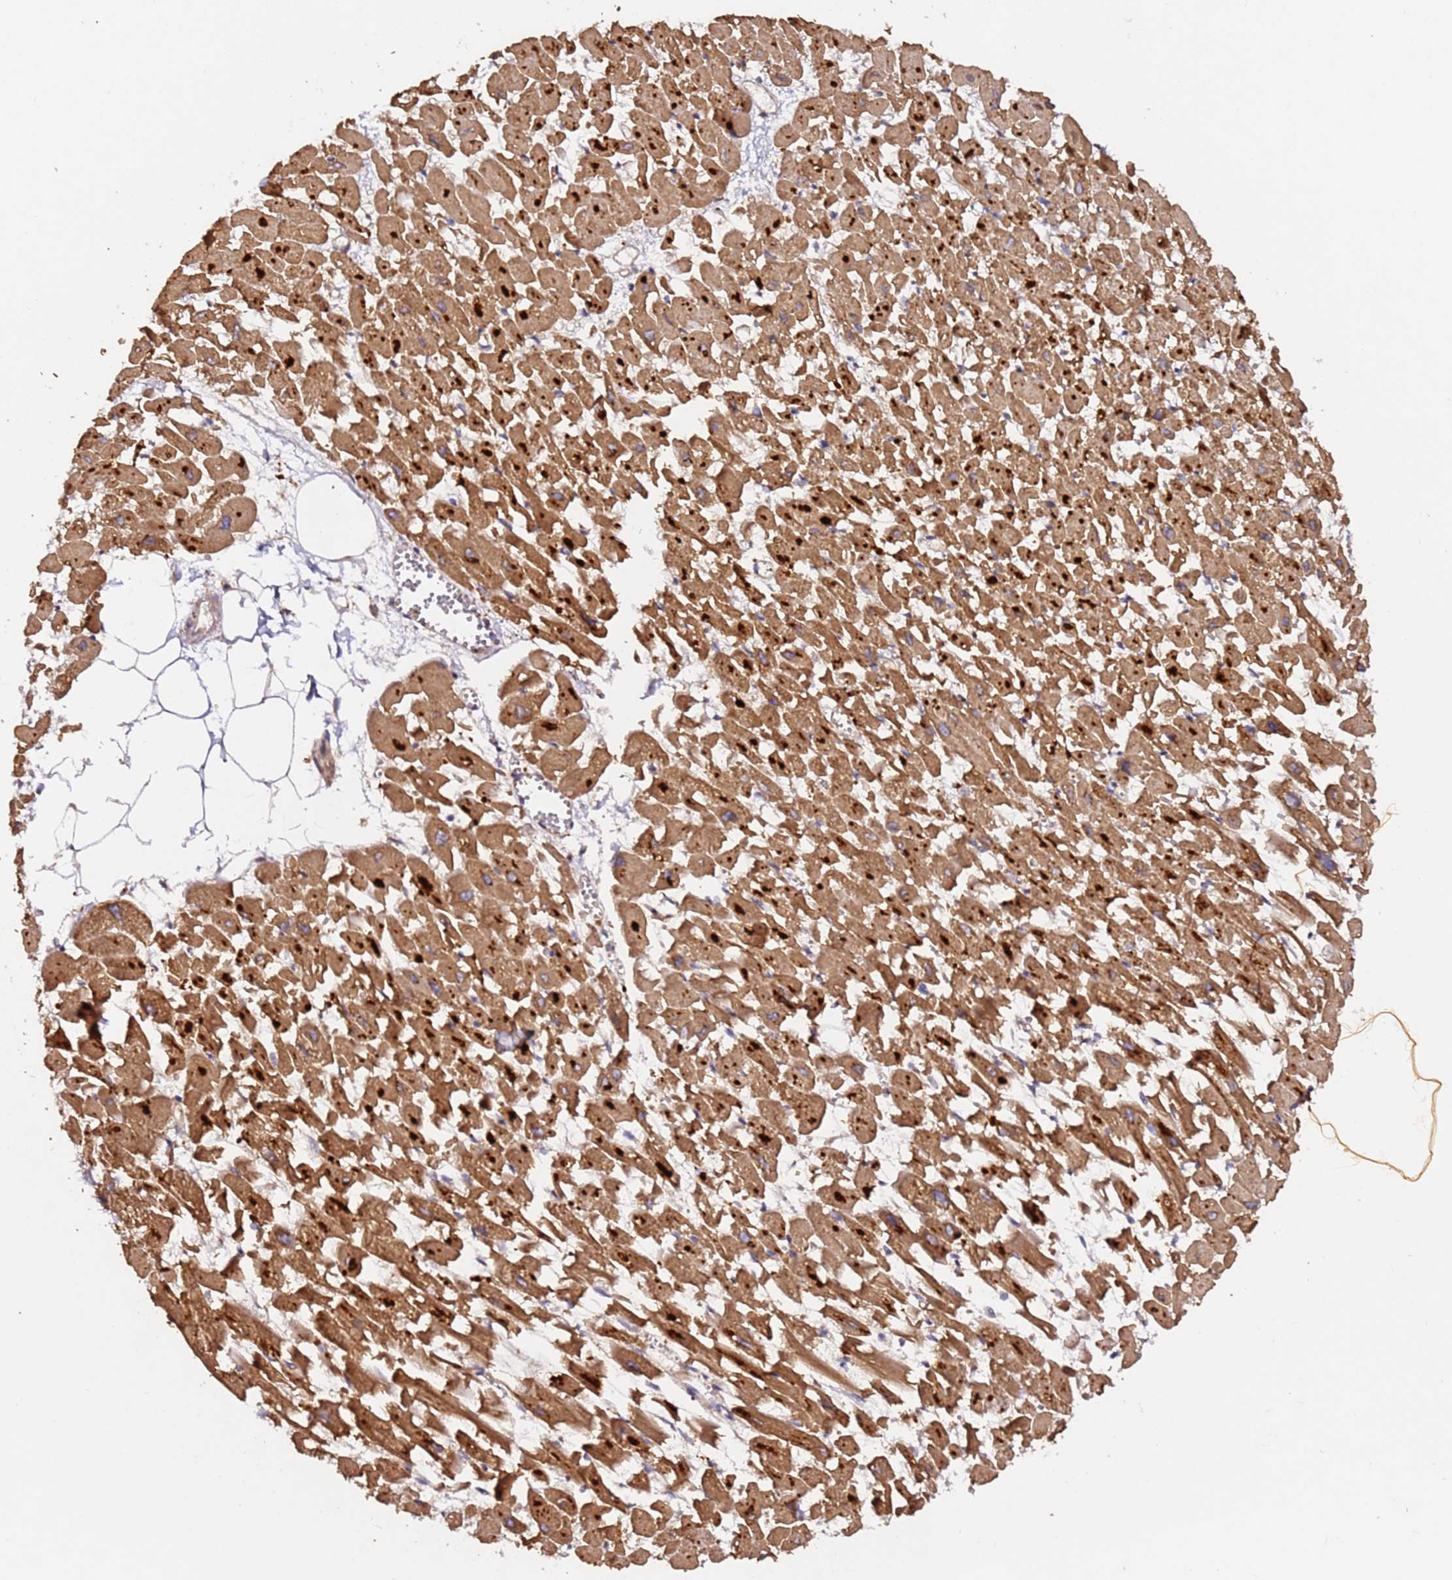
{"staining": {"intensity": "moderate", "quantity": ">75%", "location": "cytoplasmic/membranous"}, "tissue": "heart muscle", "cell_type": "Cardiomyocytes", "image_type": "normal", "snomed": [{"axis": "morphology", "description": "Normal tissue, NOS"}, {"axis": "topography", "description": "Heart"}], "caption": "Protein staining of benign heart muscle exhibits moderate cytoplasmic/membranous expression in about >75% of cardiomyocytes.", "gene": "ALG11", "patient": {"sex": "female", "age": 64}}